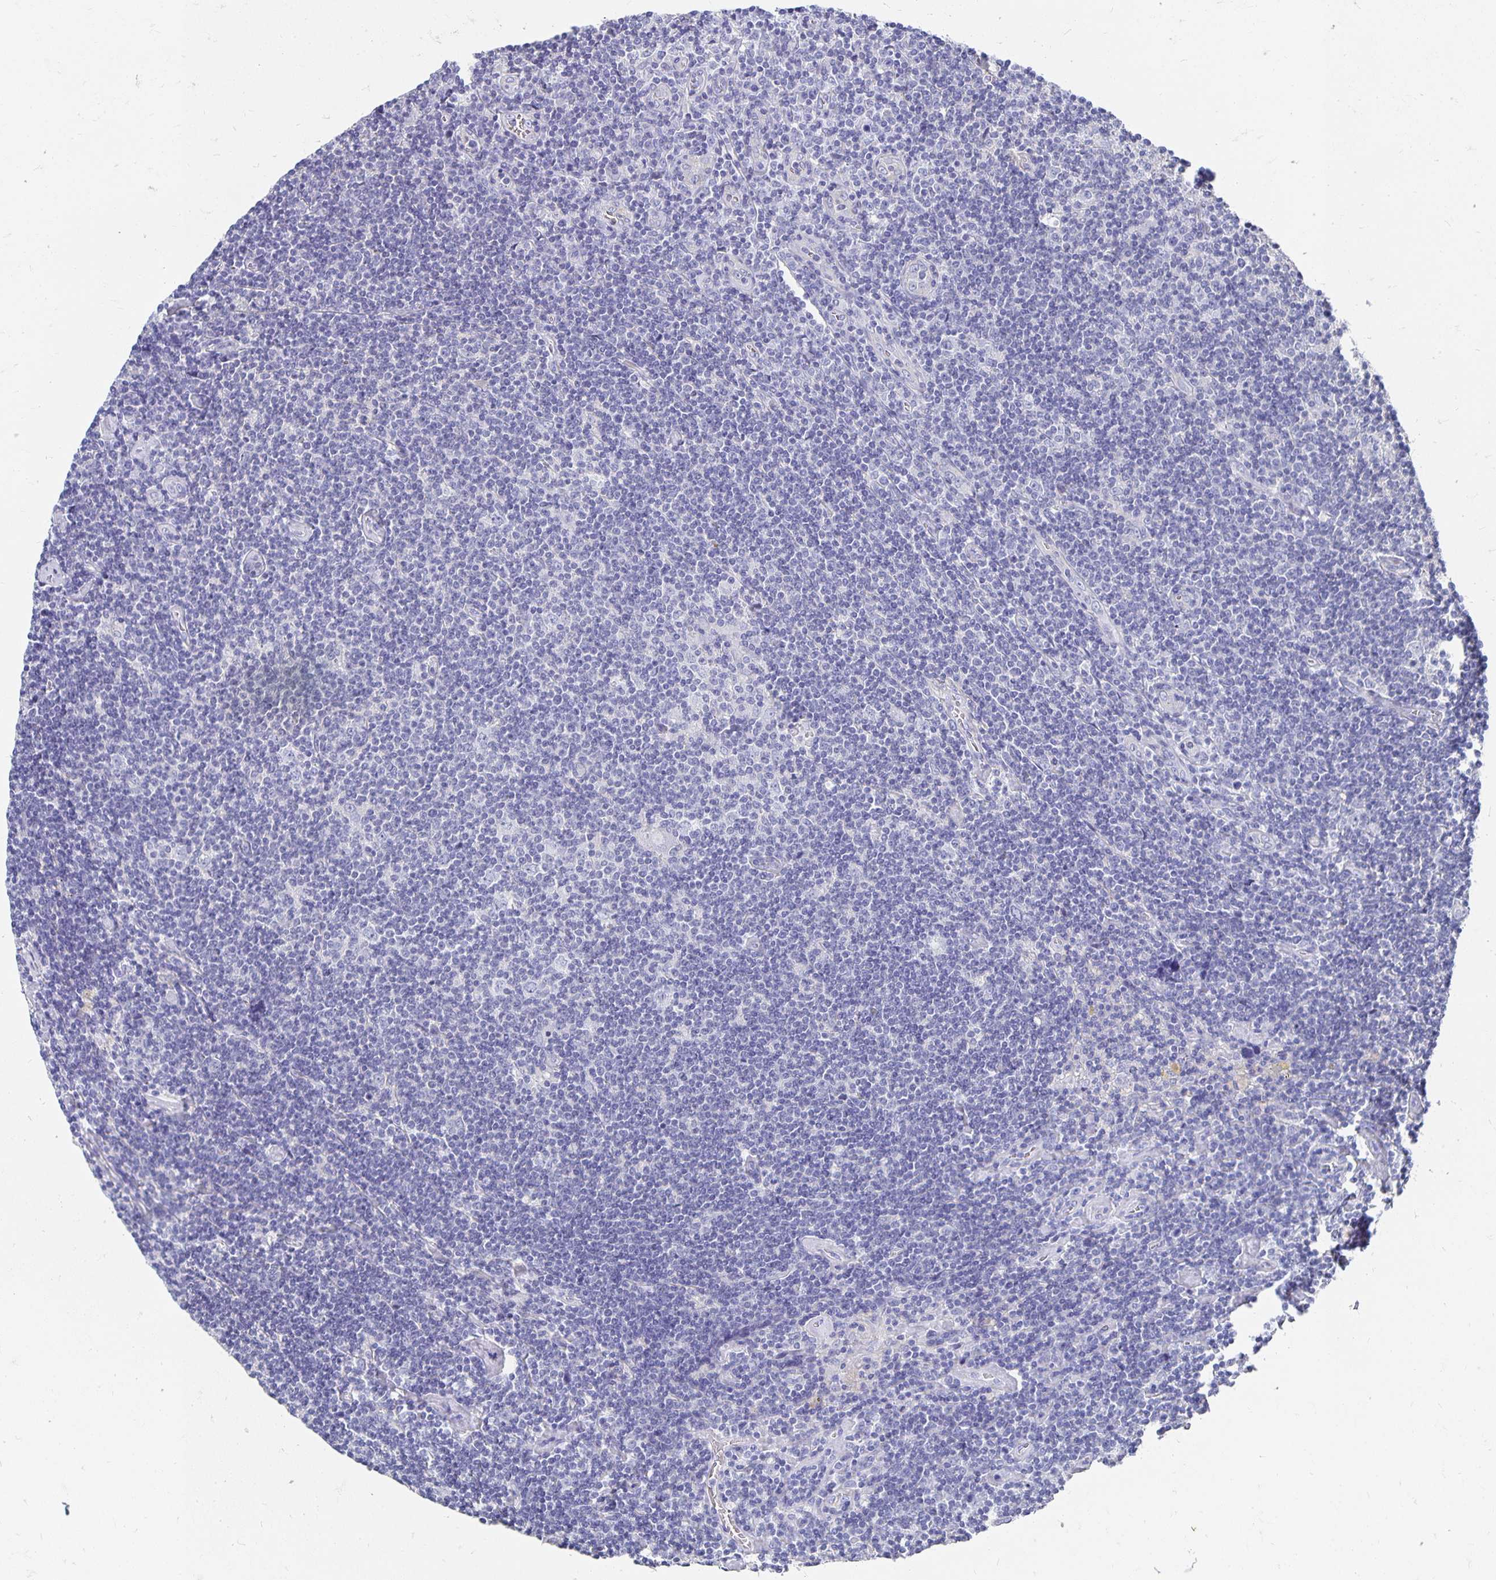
{"staining": {"intensity": "negative", "quantity": "none", "location": "none"}, "tissue": "lymphoma", "cell_type": "Tumor cells", "image_type": "cancer", "snomed": [{"axis": "morphology", "description": "Hodgkin's disease, NOS"}, {"axis": "topography", "description": "Lymph node"}], "caption": "Immunohistochemistry (IHC) micrograph of lymphoma stained for a protein (brown), which exhibits no expression in tumor cells.", "gene": "APOB", "patient": {"sex": "male", "age": 40}}